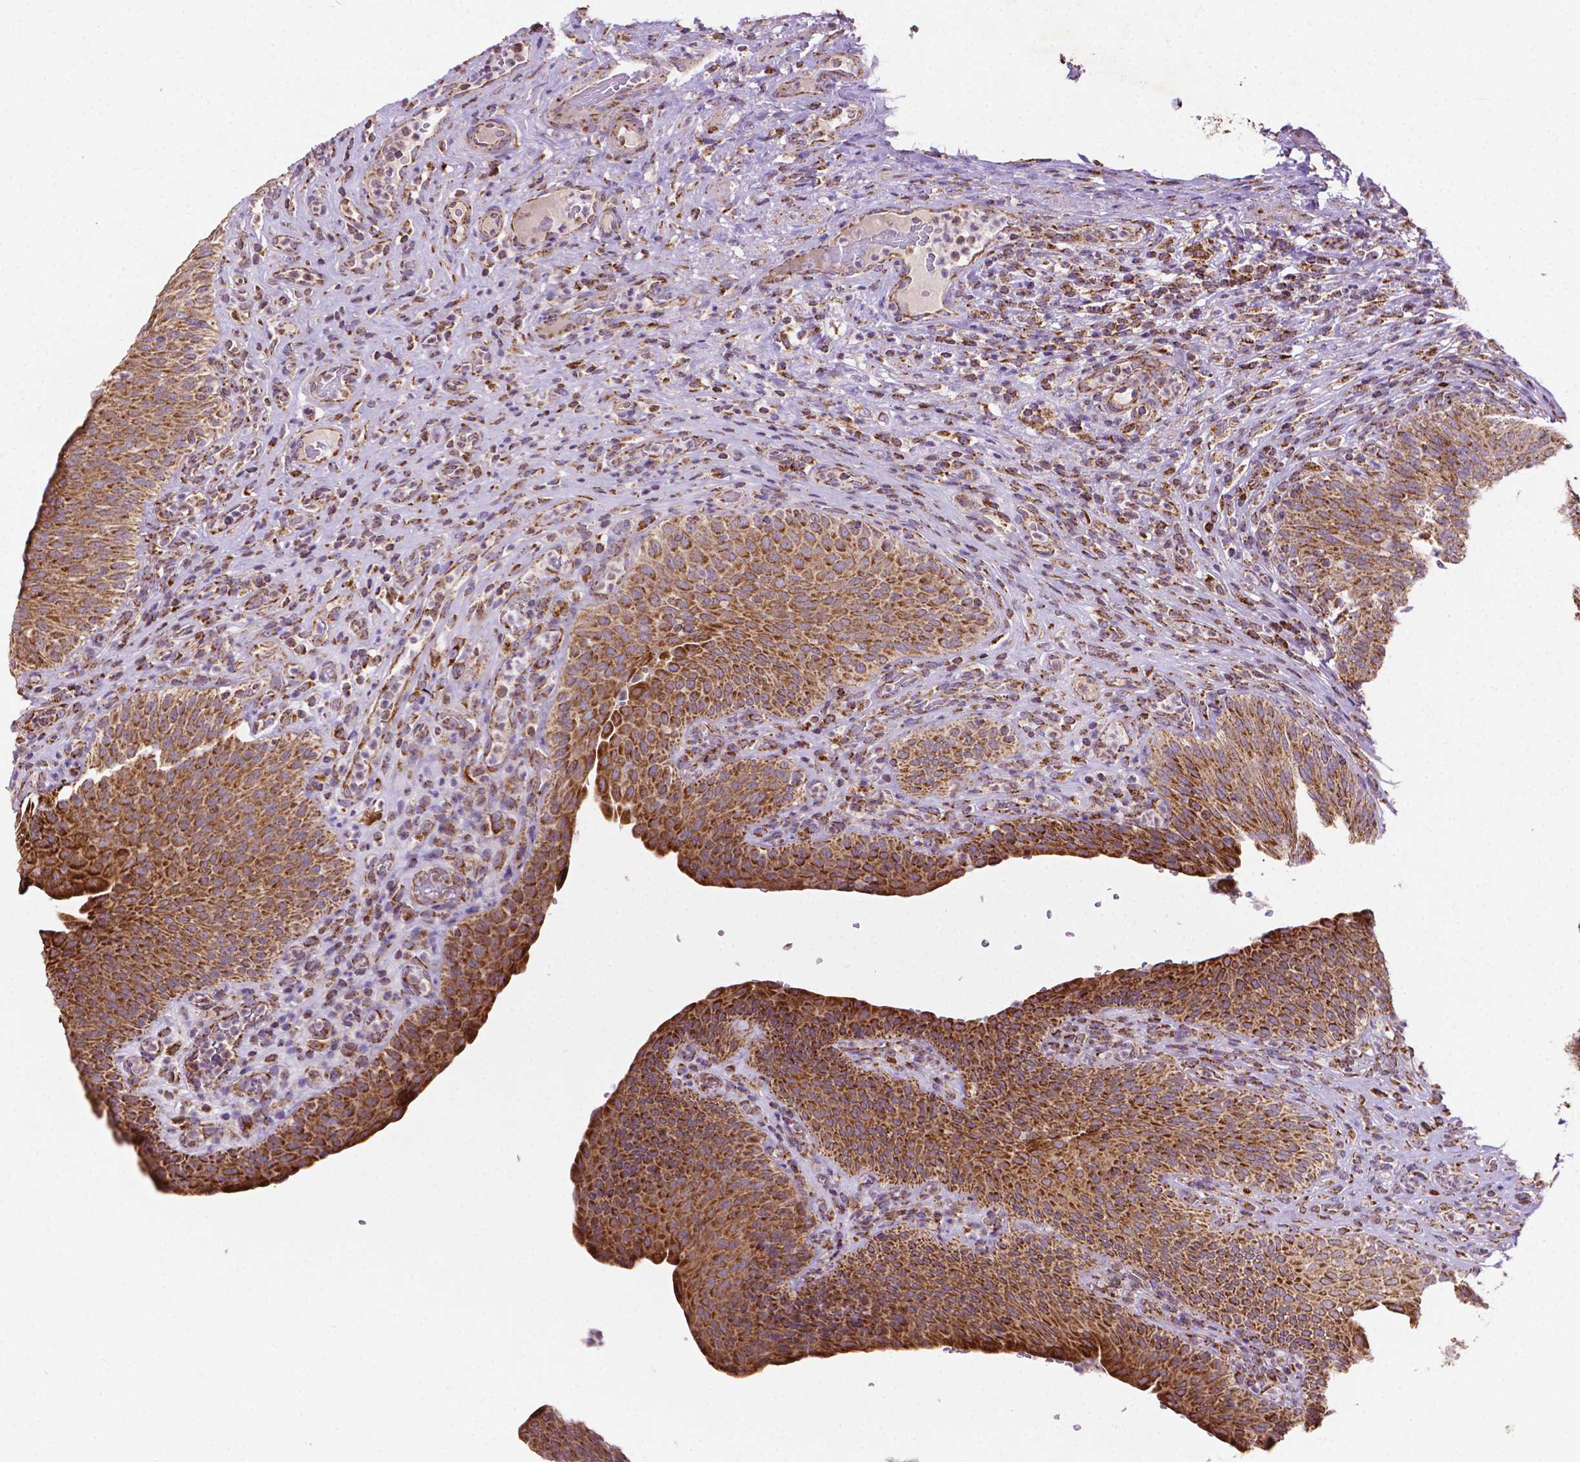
{"staining": {"intensity": "moderate", "quantity": ">75%", "location": "cytoplasmic/membranous"}, "tissue": "urinary bladder", "cell_type": "Urothelial cells", "image_type": "normal", "snomed": [{"axis": "morphology", "description": "Normal tissue, NOS"}, {"axis": "topography", "description": "Urinary bladder"}, {"axis": "topography", "description": "Peripheral nerve tissue"}], "caption": "IHC (DAB (3,3'-diaminobenzidine)) staining of benign urinary bladder shows moderate cytoplasmic/membranous protein positivity in about >75% of urothelial cells.", "gene": "ILVBL", "patient": {"sex": "male", "age": 66}}